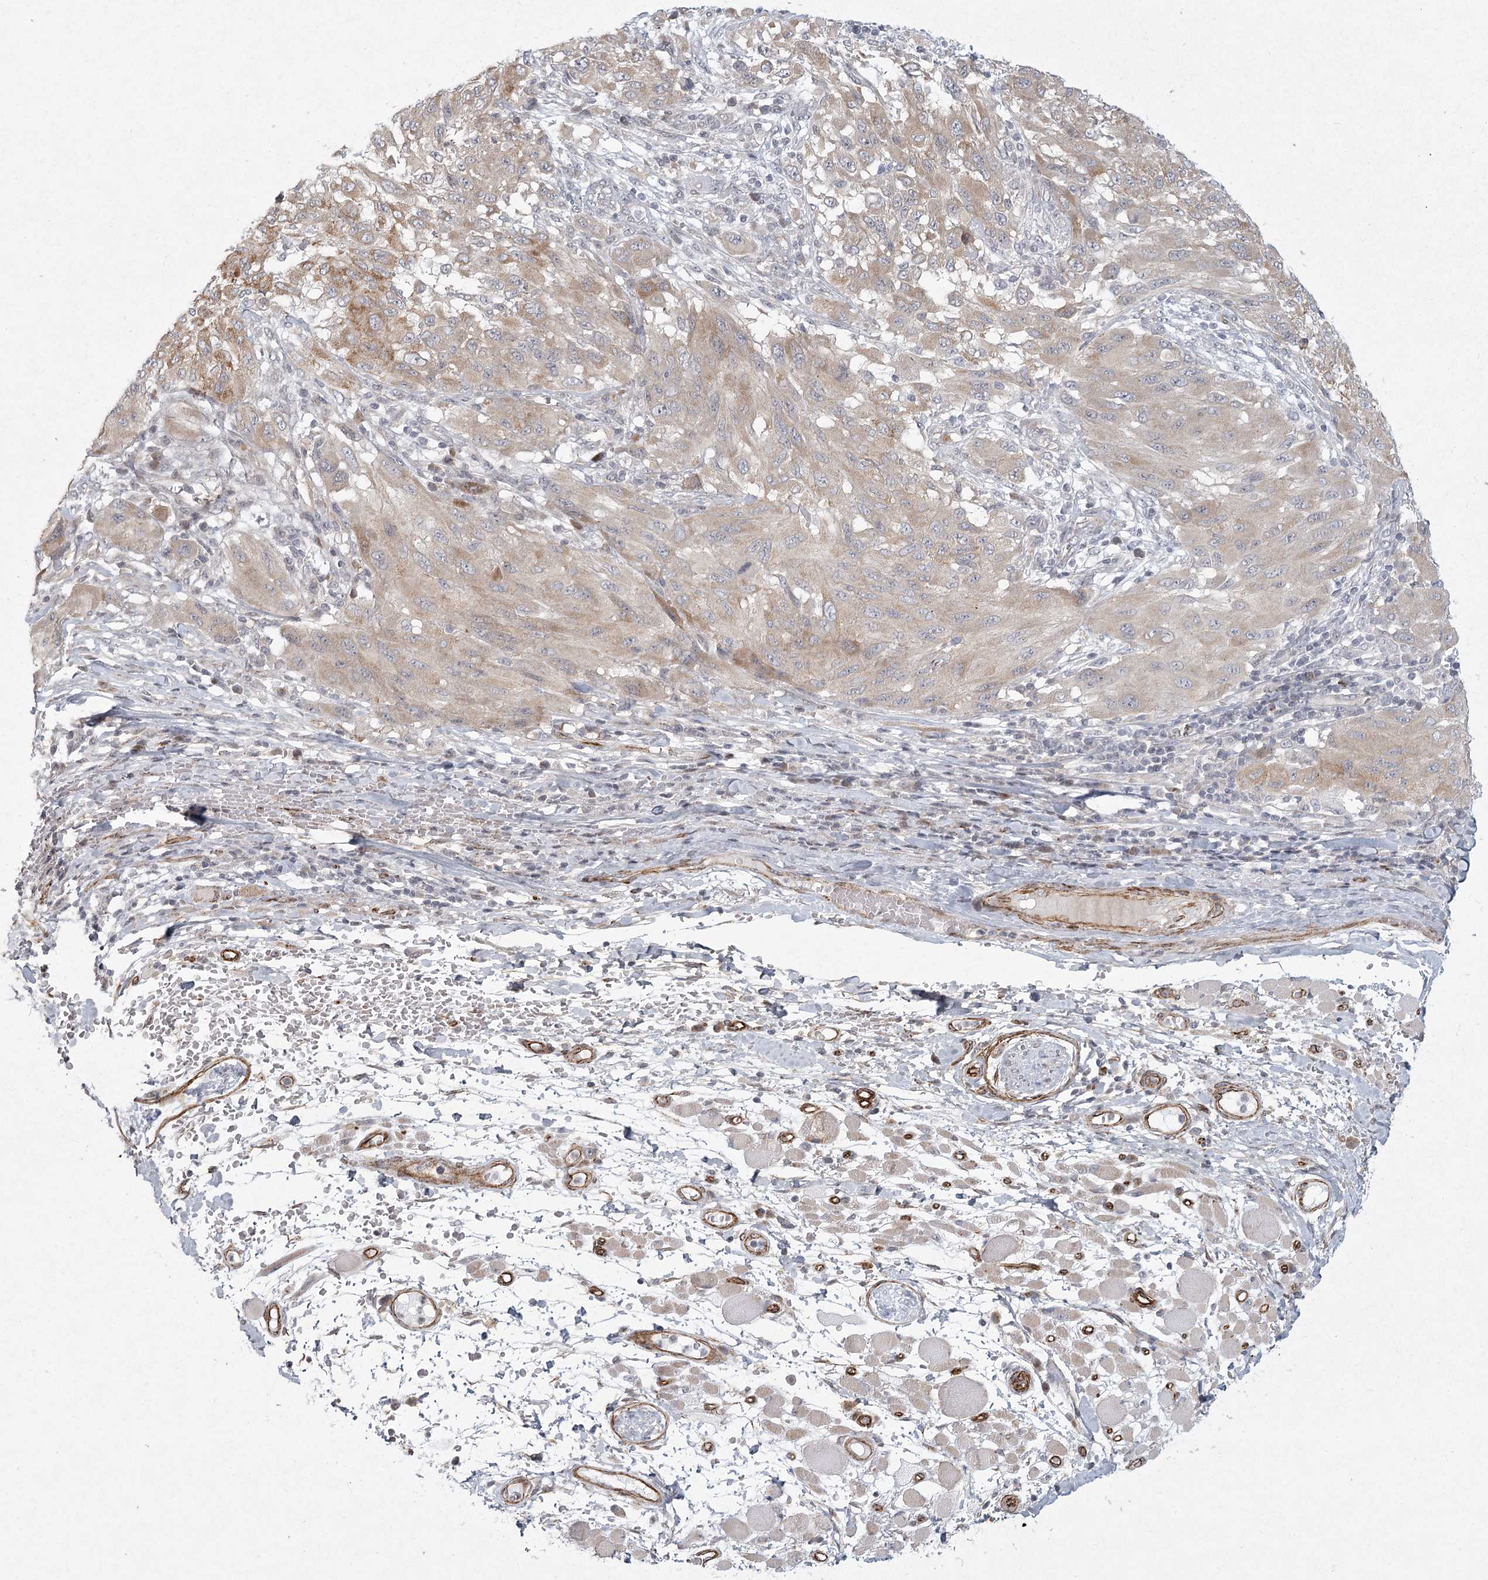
{"staining": {"intensity": "weak", "quantity": ">75%", "location": "cytoplasmic/membranous"}, "tissue": "melanoma", "cell_type": "Tumor cells", "image_type": "cancer", "snomed": [{"axis": "morphology", "description": "Malignant melanoma, NOS"}, {"axis": "topography", "description": "Skin"}], "caption": "There is low levels of weak cytoplasmic/membranous positivity in tumor cells of melanoma, as demonstrated by immunohistochemical staining (brown color).", "gene": "MEPE", "patient": {"sex": "female", "age": 91}}